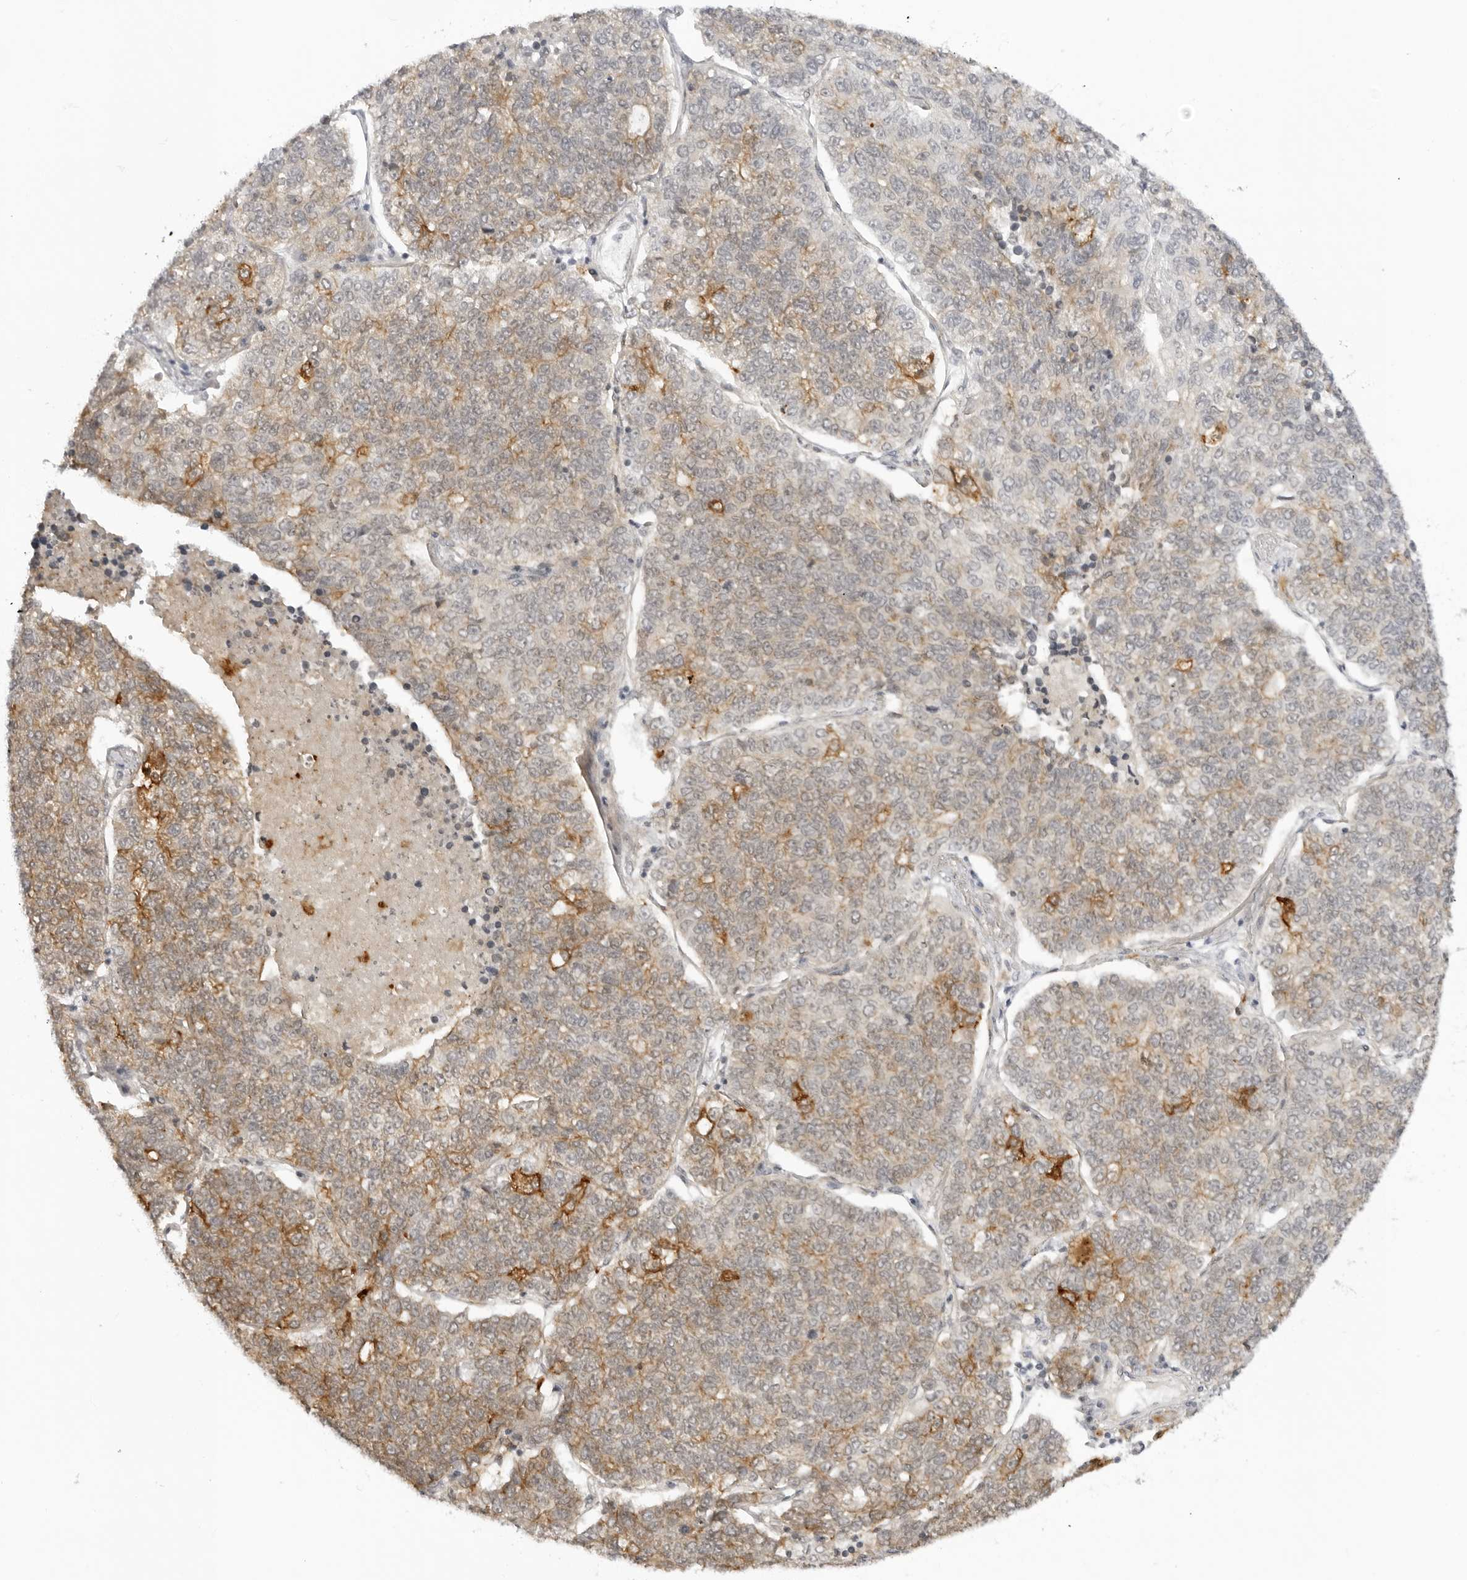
{"staining": {"intensity": "moderate", "quantity": ">75%", "location": "cytoplasmic/membranous"}, "tissue": "lung cancer", "cell_type": "Tumor cells", "image_type": "cancer", "snomed": [{"axis": "morphology", "description": "Adenocarcinoma, NOS"}, {"axis": "topography", "description": "Lung"}], "caption": "Immunohistochemistry (IHC) micrograph of lung cancer (adenocarcinoma) stained for a protein (brown), which demonstrates medium levels of moderate cytoplasmic/membranous staining in about >75% of tumor cells.", "gene": "TRAPPC3", "patient": {"sex": "male", "age": 49}}